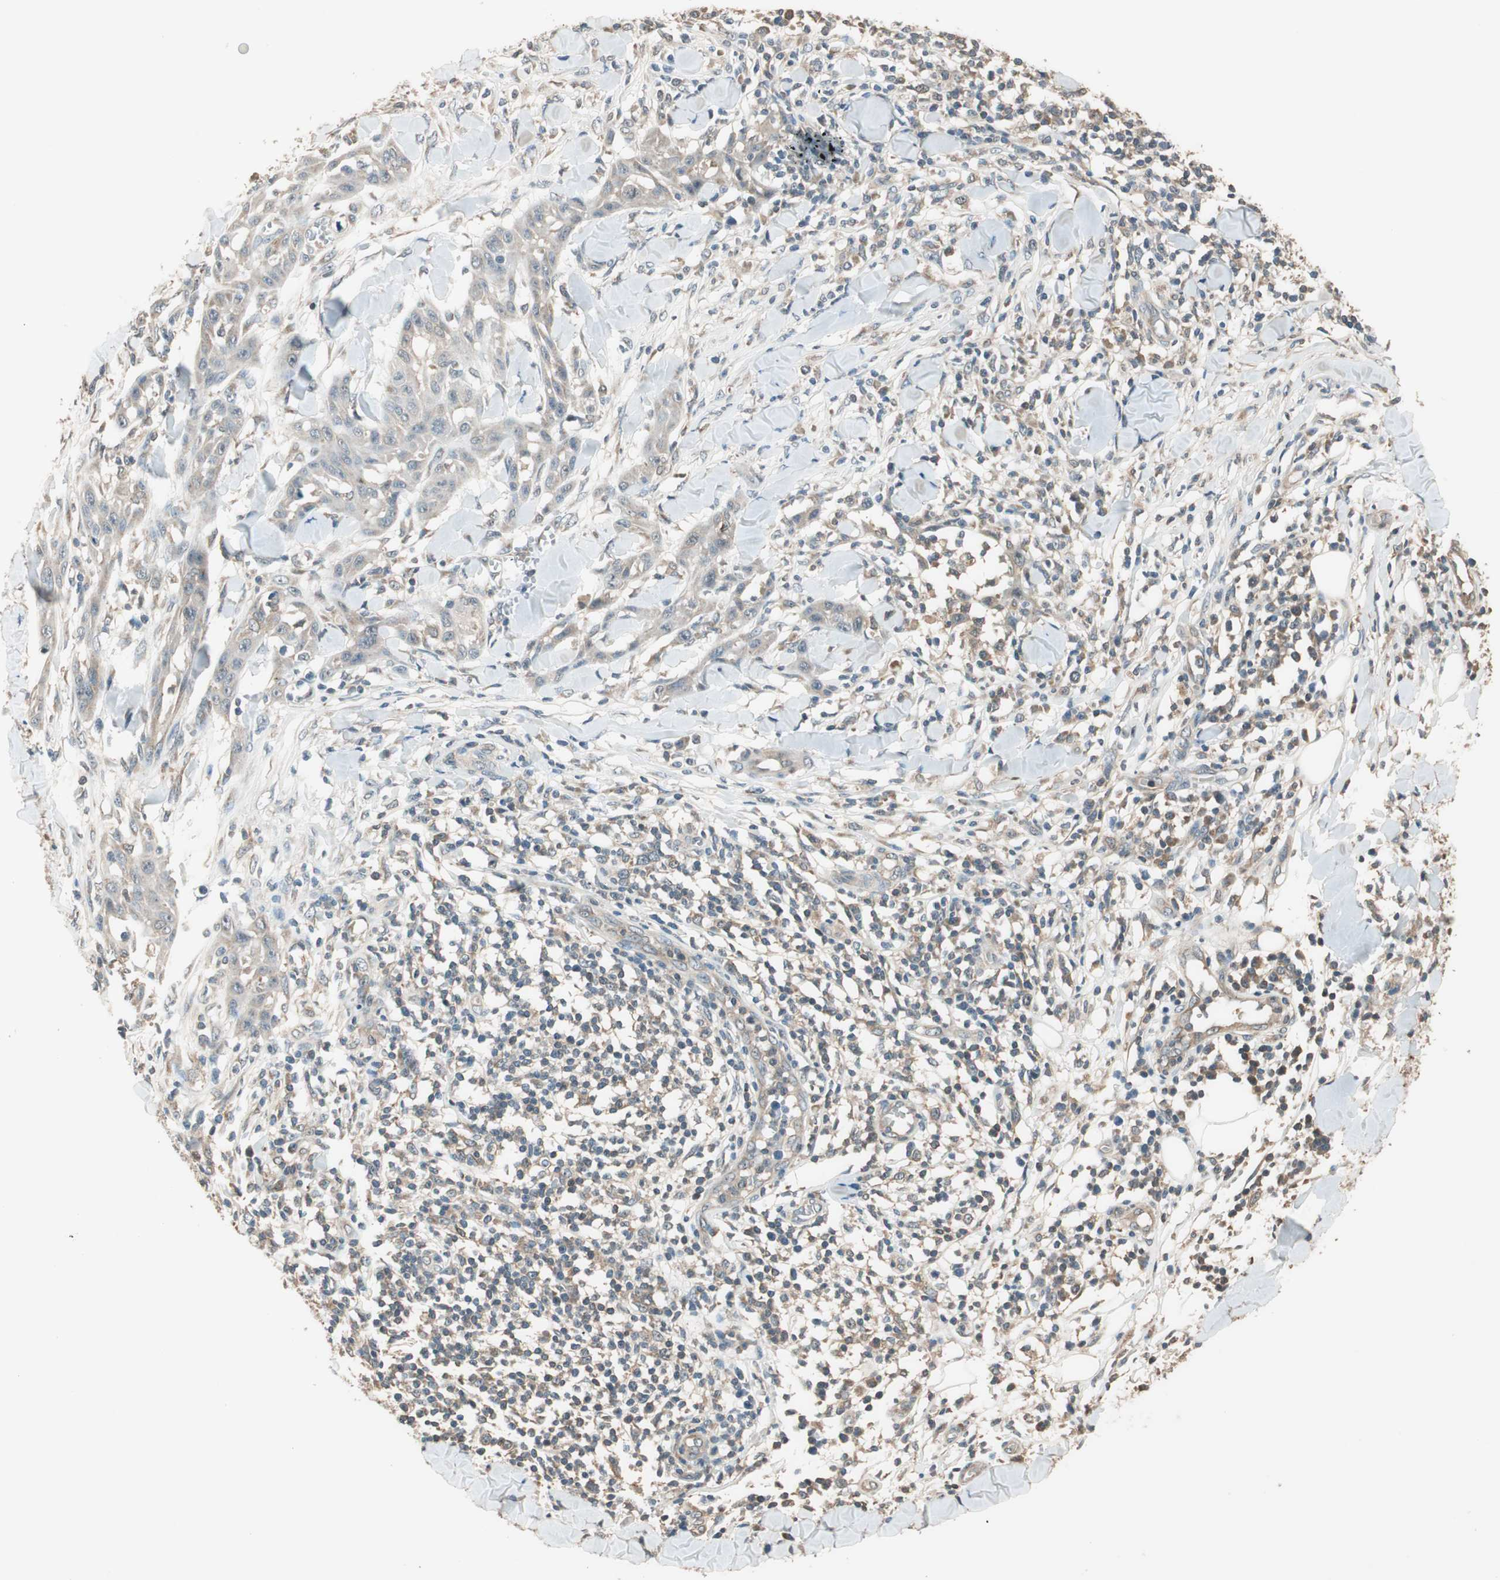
{"staining": {"intensity": "negative", "quantity": "none", "location": "none"}, "tissue": "skin cancer", "cell_type": "Tumor cells", "image_type": "cancer", "snomed": [{"axis": "morphology", "description": "Squamous cell carcinoma, NOS"}, {"axis": "topography", "description": "Skin"}], "caption": "The histopathology image shows no significant positivity in tumor cells of skin cancer (squamous cell carcinoma).", "gene": "TRIM21", "patient": {"sex": "male", "age": 24}}